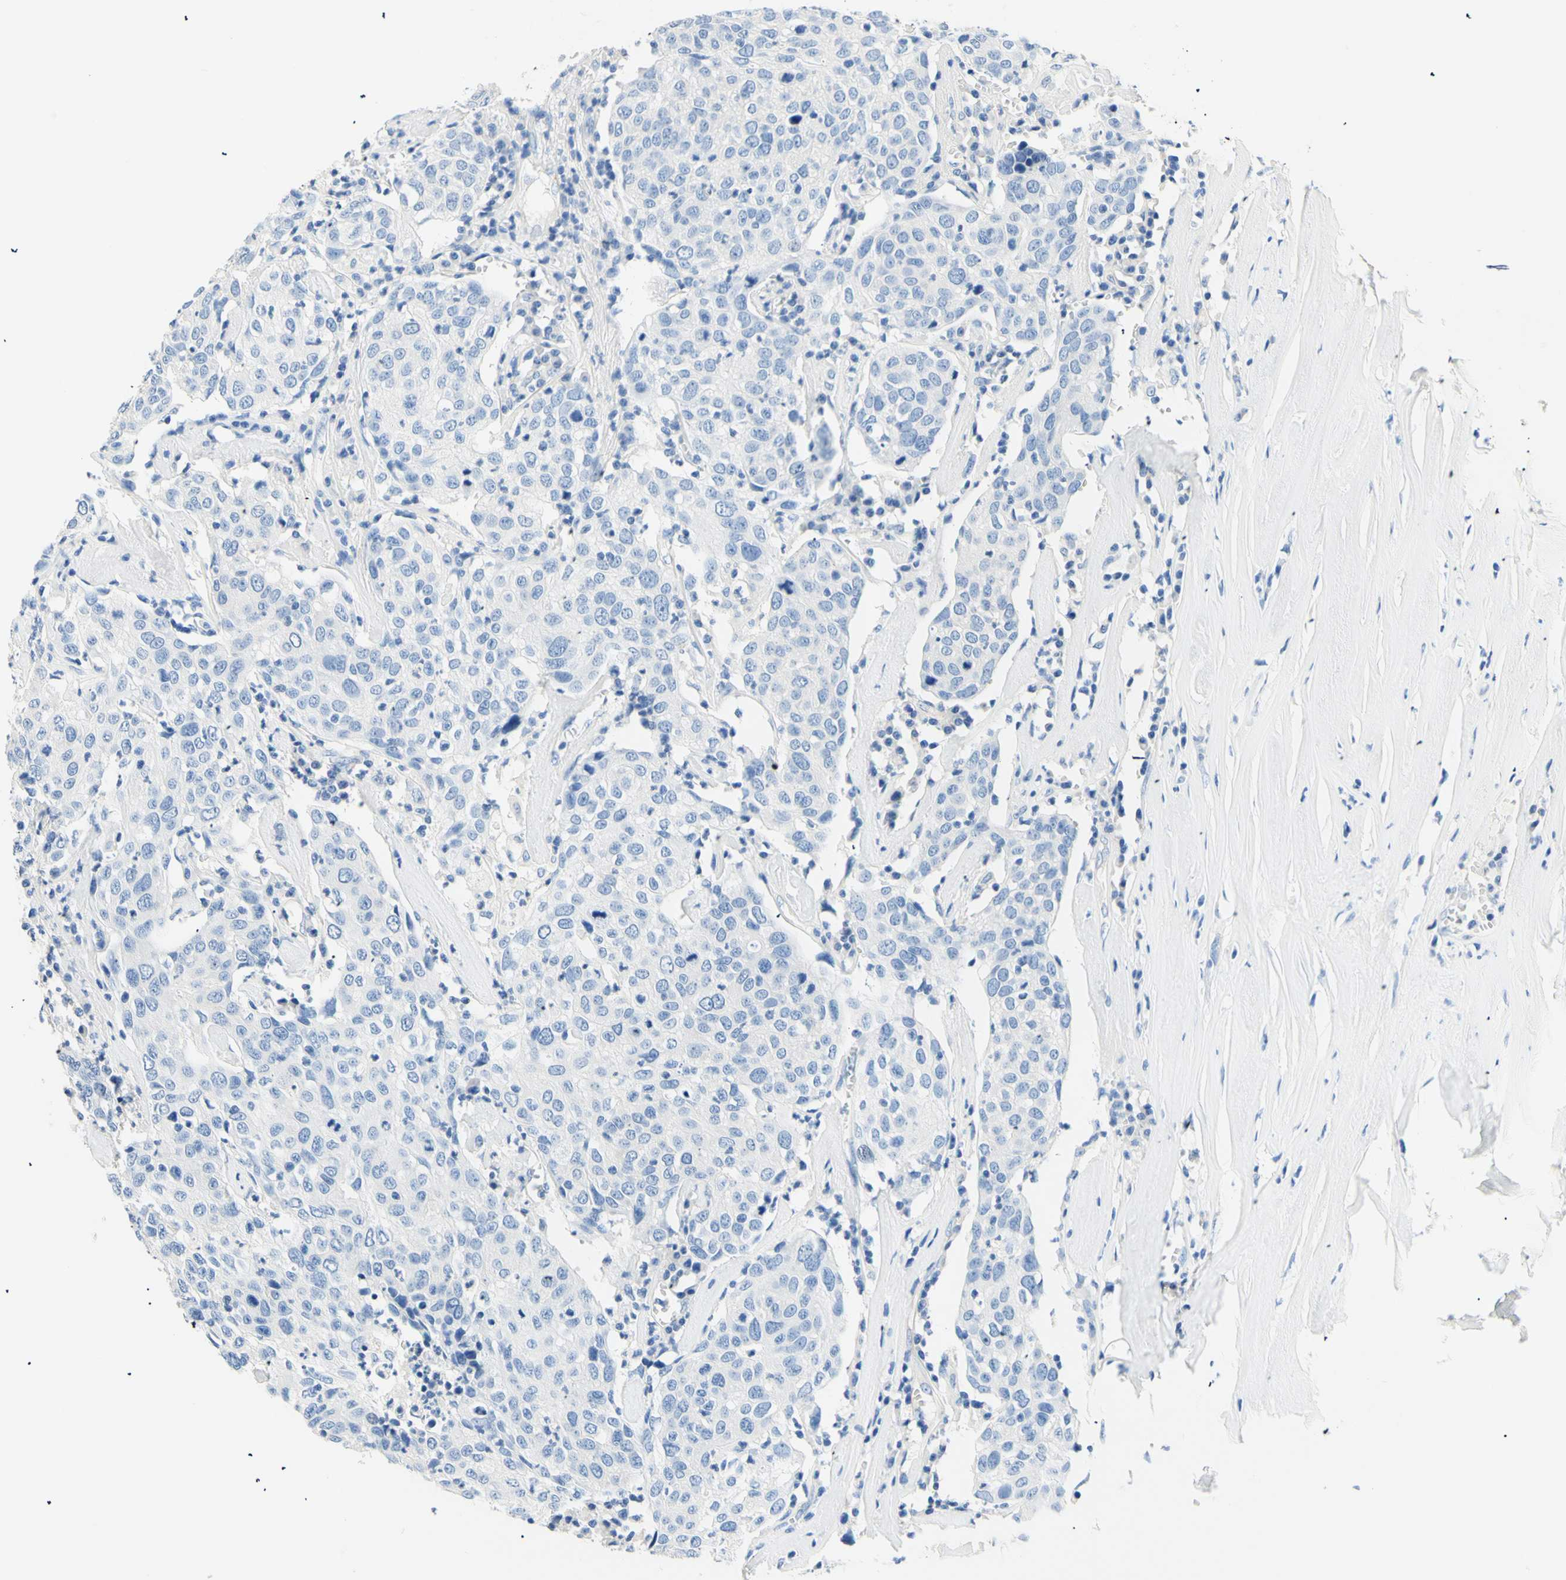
{"staining": {"intensity": "negative", "quantity": "none", "location": "none"}, "tissue": "head and neck cancer", "cell_type": "Tumor cells", "image_type": "cancer", "snomed": [{"axis": "morphology", "description": "Adenocarcinoma, NOS"}, {"axis": "topography", "description": "Salivary gland"}, {"axis": "topography", "description": "Head-Neck"}], "caption": "The immunohistochemistry (IHC) image has no significant positivity in tumor cells of head and neck adenocarcinoma tissue.", "gene": "HPCA", "patient": {"sex": "female", "age": 65}}